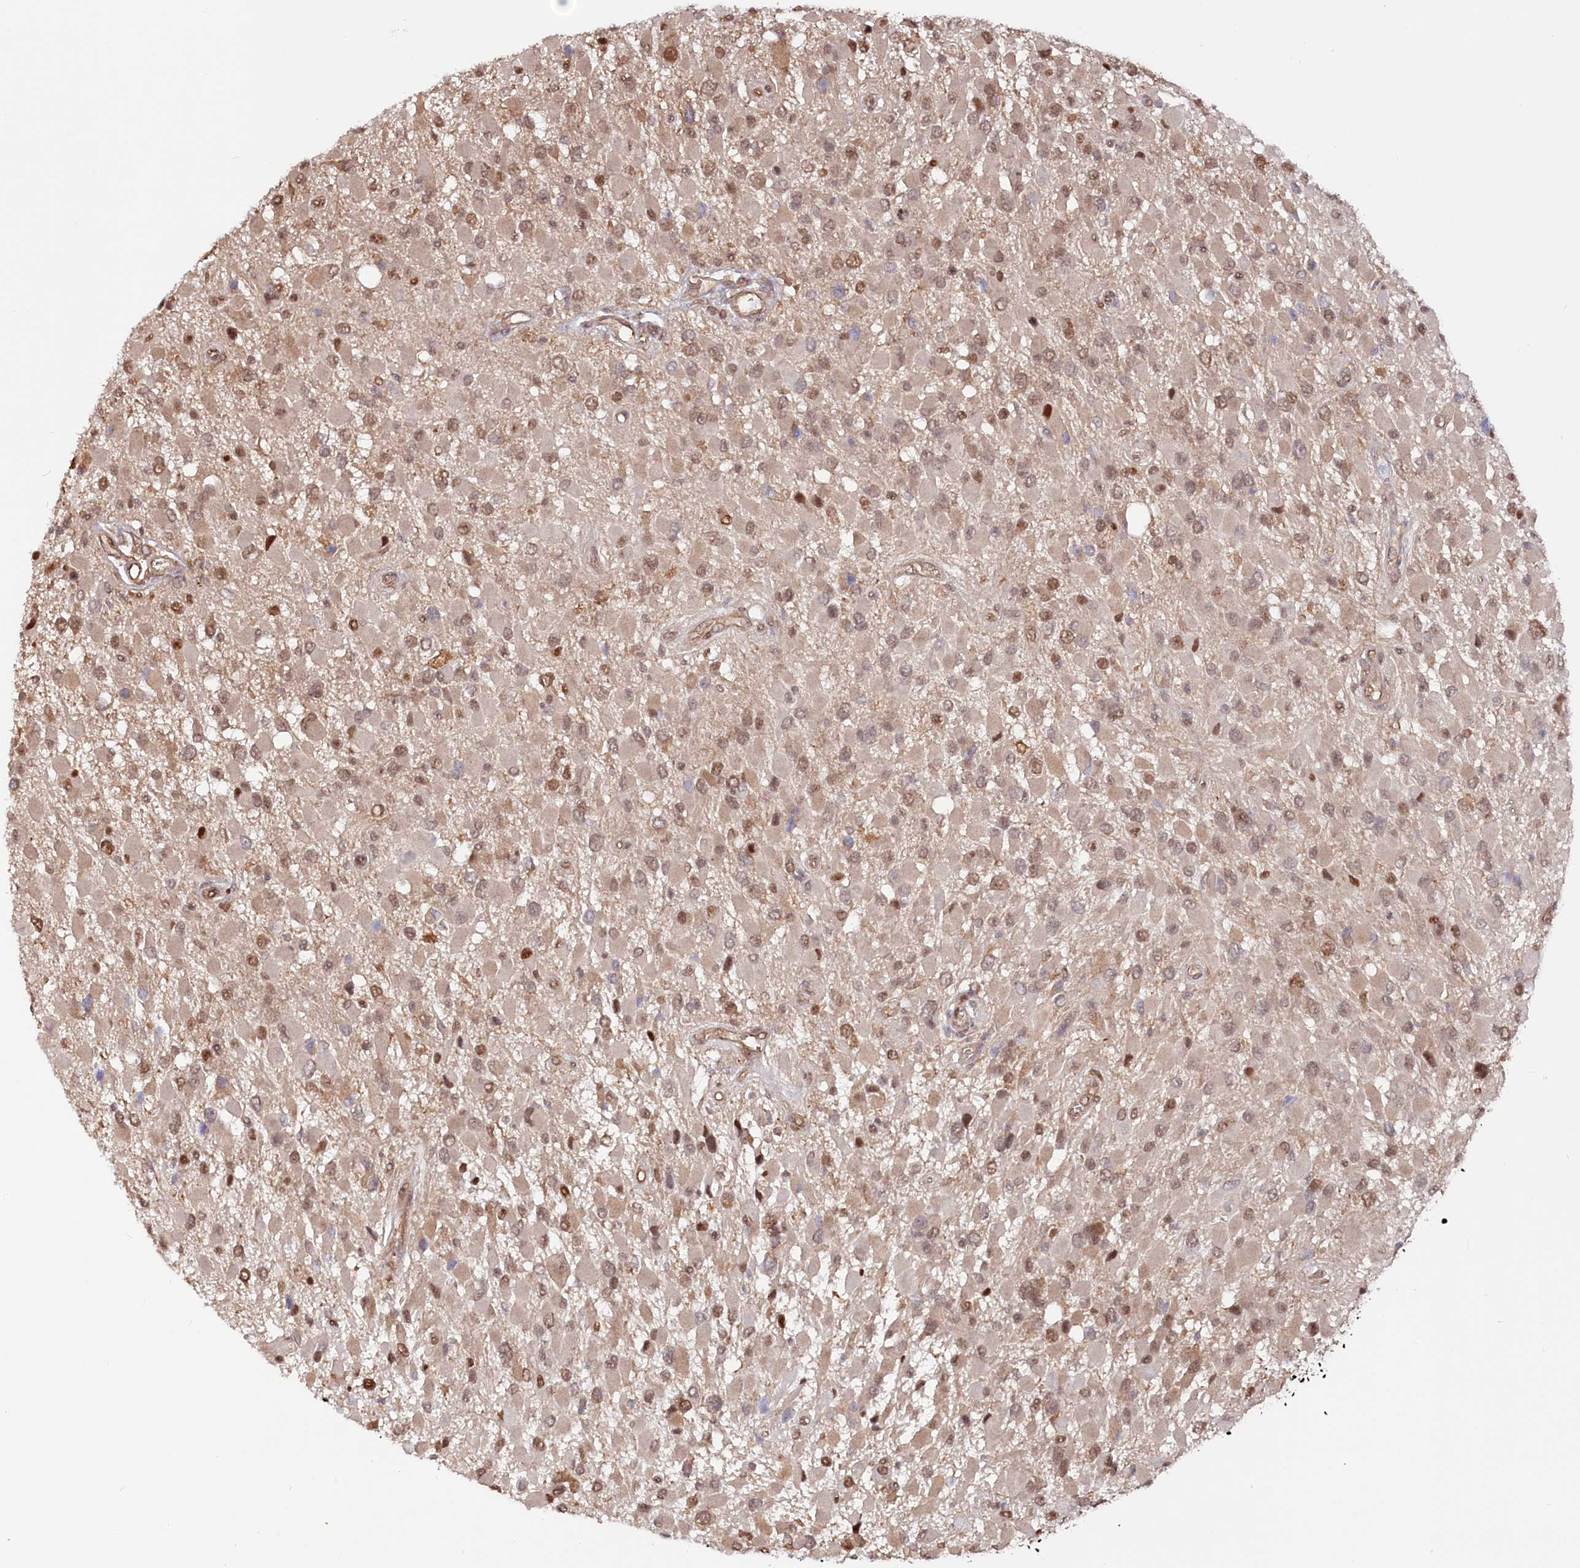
{"staining": {"intensity": "moderate", "quantity": ">75%", "location": "nuclear"}, "tissue": "glioma", "cell_type": "Tumor cells", "image_type": "cancer", "snomed": [{"axis": "morphology", "description": "Glioma, malignant, High grade"}, {"axis": "topography", "description": "Brain"}], "caption": "DAB (3,3'-diaminobenzidine) immunohistochemical staining of glioma shows moderate nuclear protein staining in approximately >75% of tumor cells. (DAB (3,3'-diaminobenzidine) IHC, brown staining for protein, blue staining for nuclei).", "gene": "PSMA1", "patient": {"sex": "male", "age": 53}}